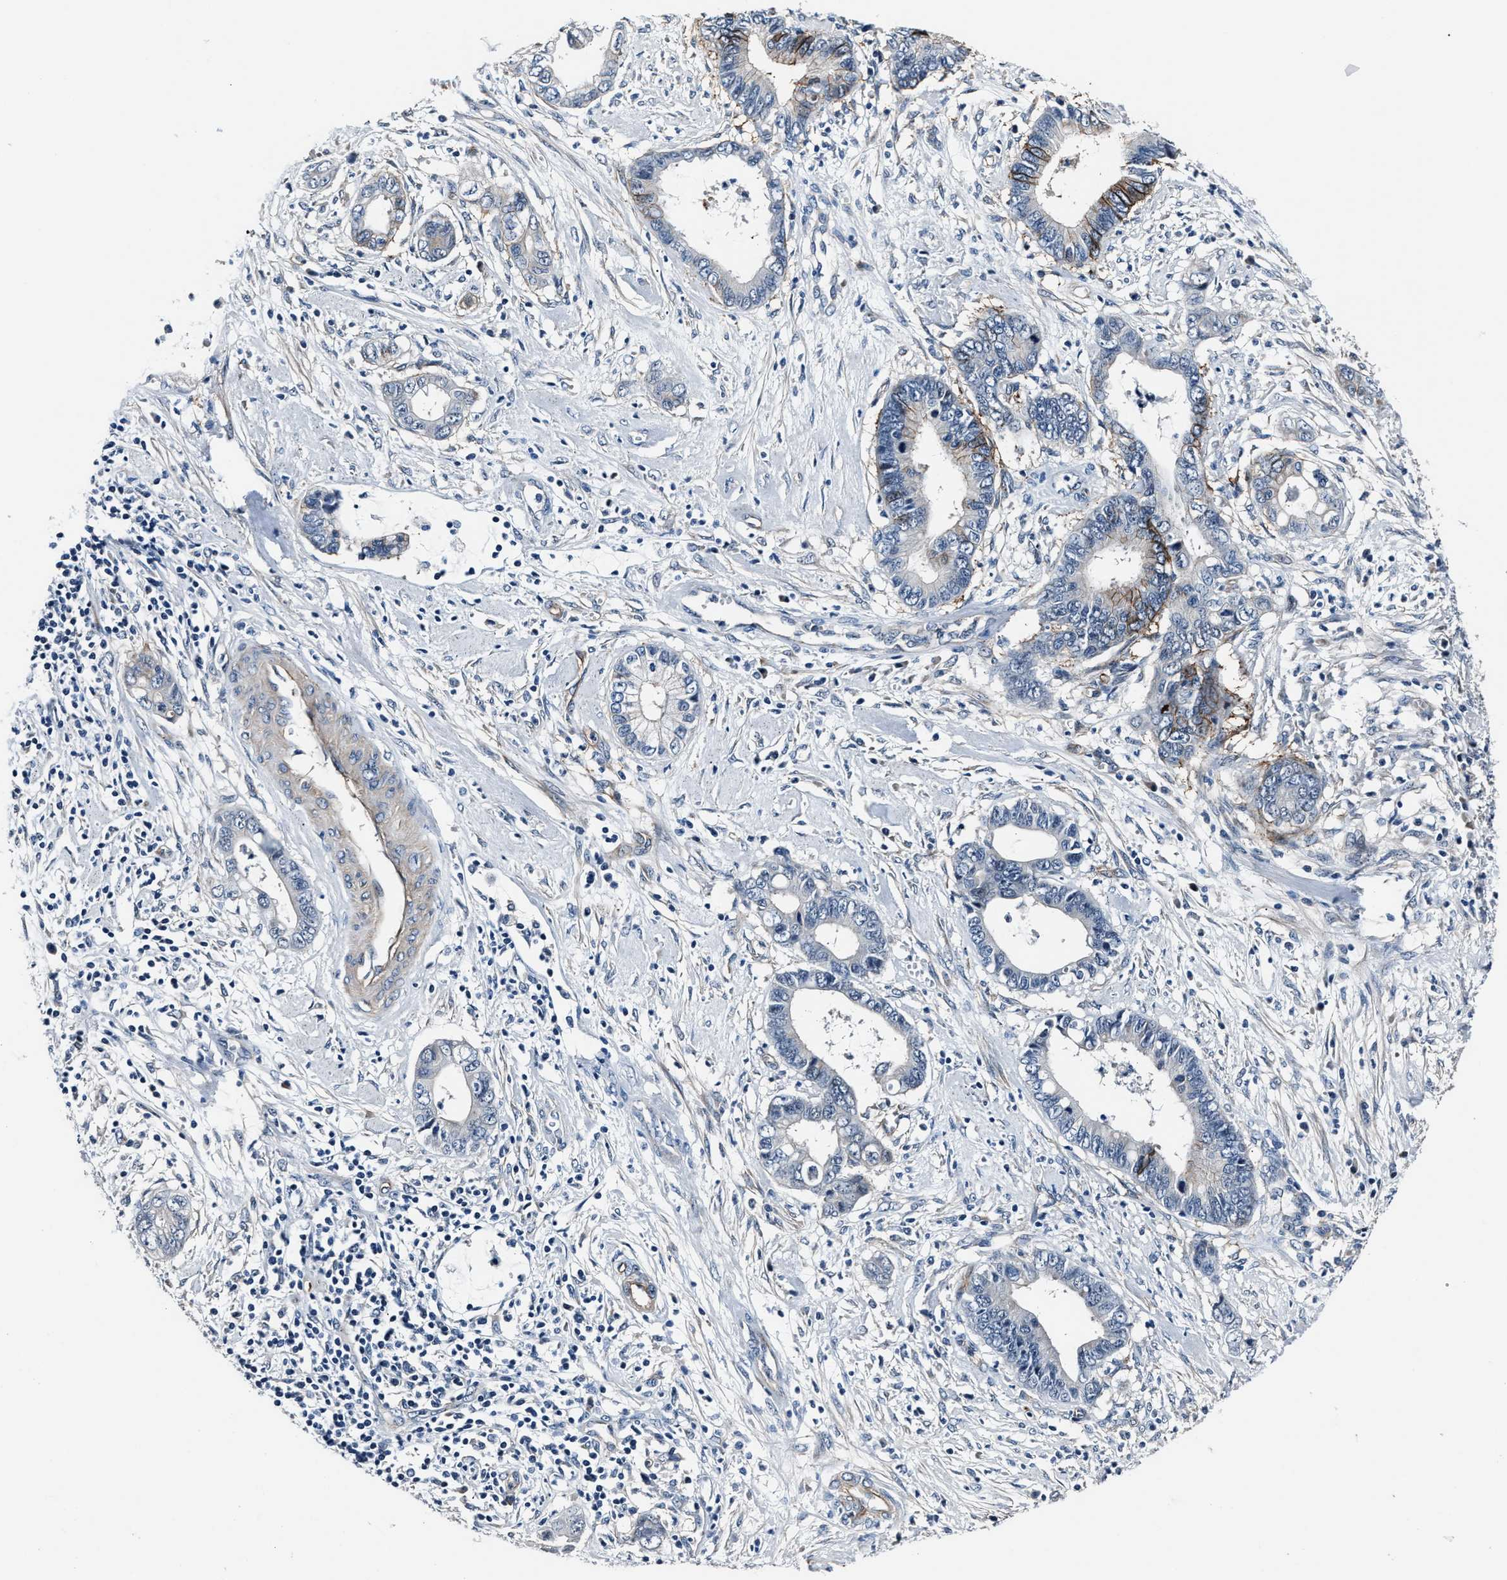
{"staining": {"intensity": "moderate", "quantity": "<25%", "location": "cytoplasmic/membranous"}, "tissue": "cervical cancer", "cell_type": "Tumor cells", "image_type": "cancer", "snomed": [{"axis": "morphology", "description": "Adenocarcinoma, NOS"}, {"axis": "topography", "description": "Cervix"}], "caption": "Cervical cancer (adenocarcinoma) stained for a protein (brown) reveals moderate cytoplasmic/membranous positive staining in about <25% of tumor cells.", "gene": "MPDZ", "patient": {"sex": "female", "age": 44}}